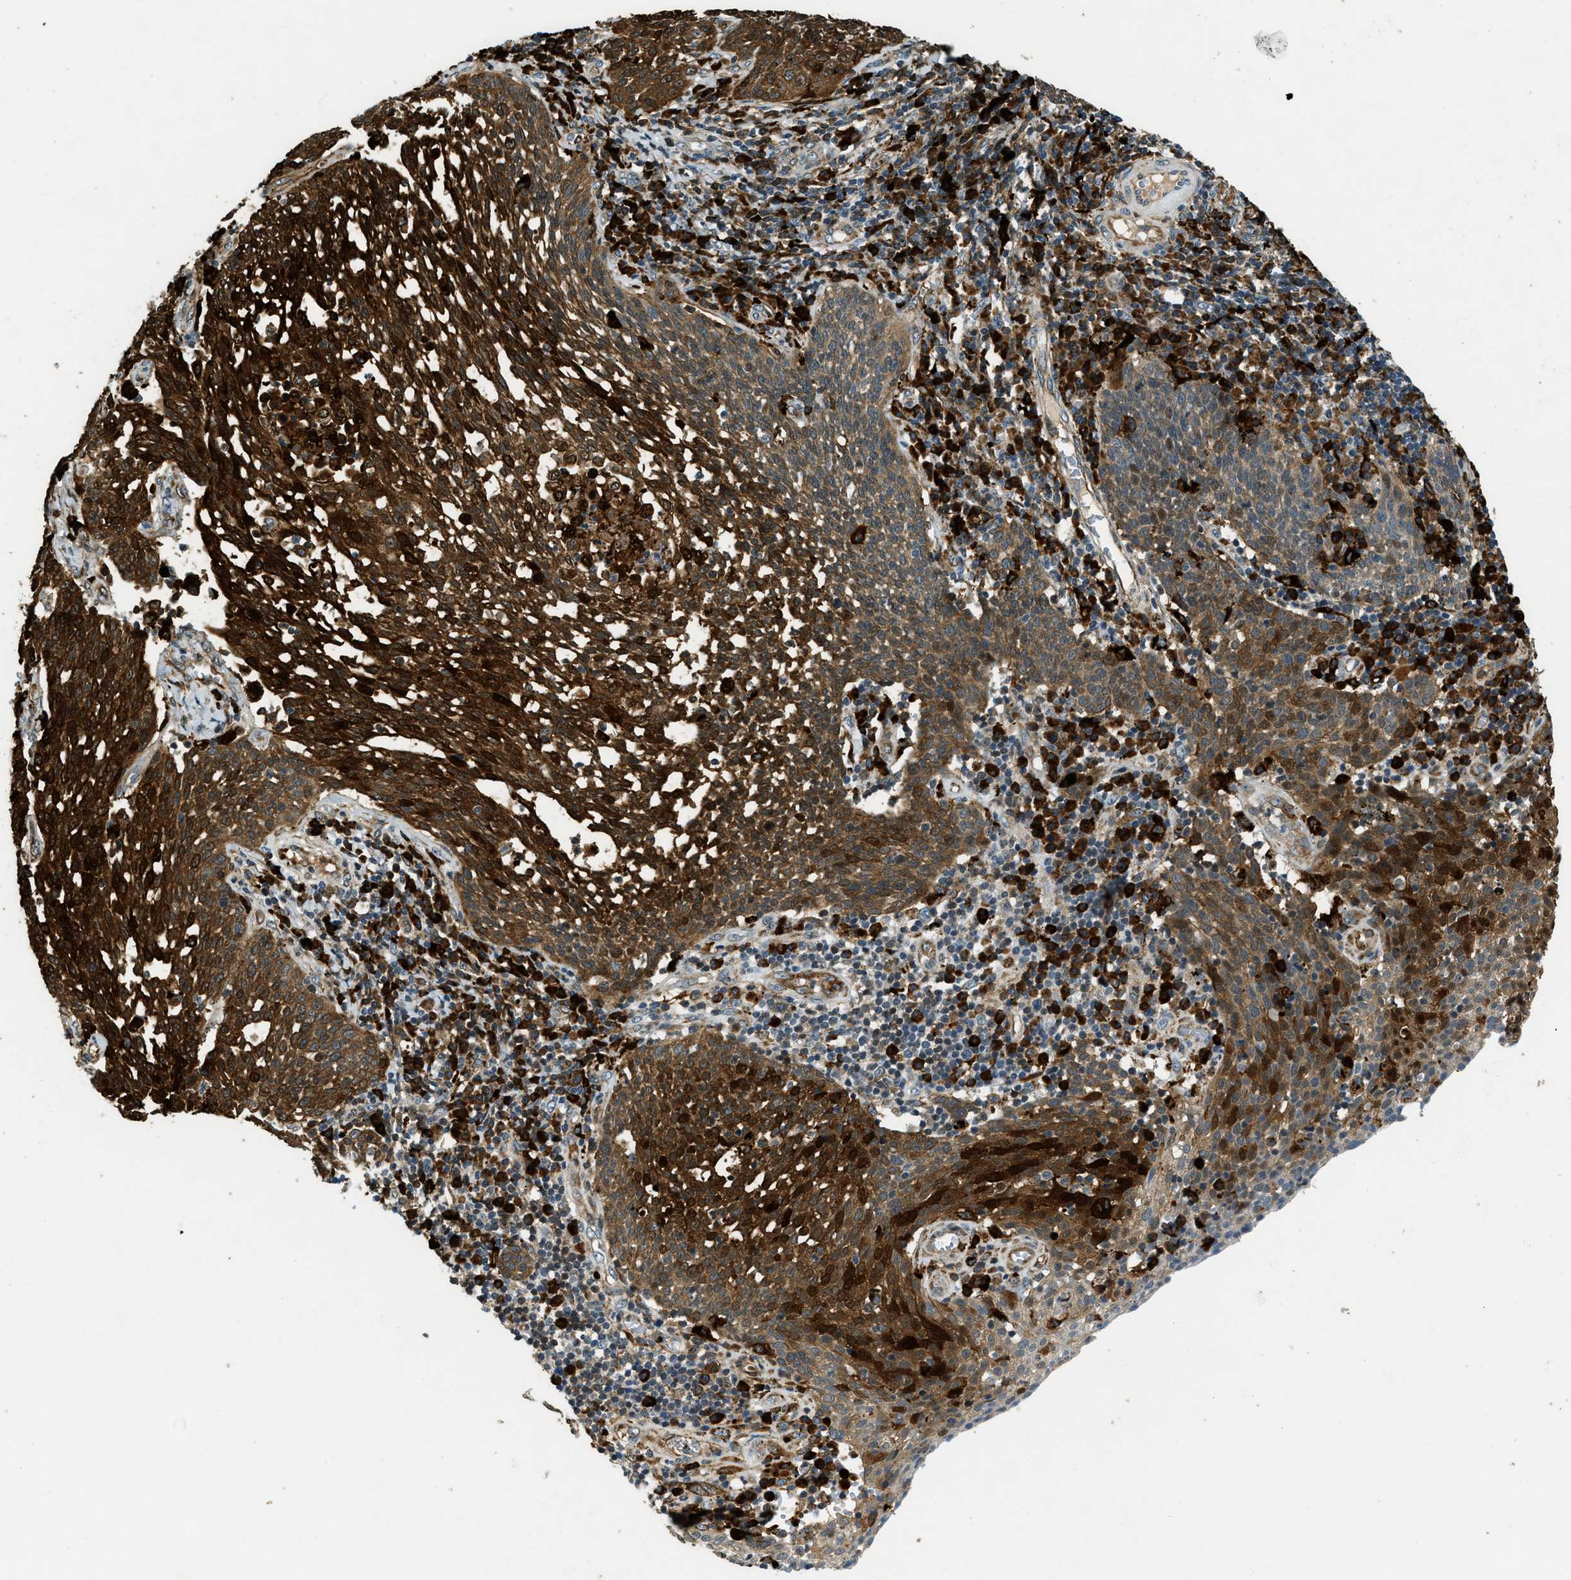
{"staining": {"intensity": "strong", "quantity": ">75%", "location": "cytoplasmic/membranous,nuclear"}, "tissue": "cervical cancer", "cell_type": "Tumor cells", "image_type": "cancer", "snomed": [{"axis": "morphology", "description": "Squamous cell carcinoma, NOS"}, {"axis": "topography", "description": "Cervix"}], "caption": "Tumor cells show strong cytoplasmic/membranous and nuclear expression in approximately >75% of cells in squamous cell carcinoma (cervical).", "gene": "HERC2", "patient": {"sex": "female", "age": 34}}